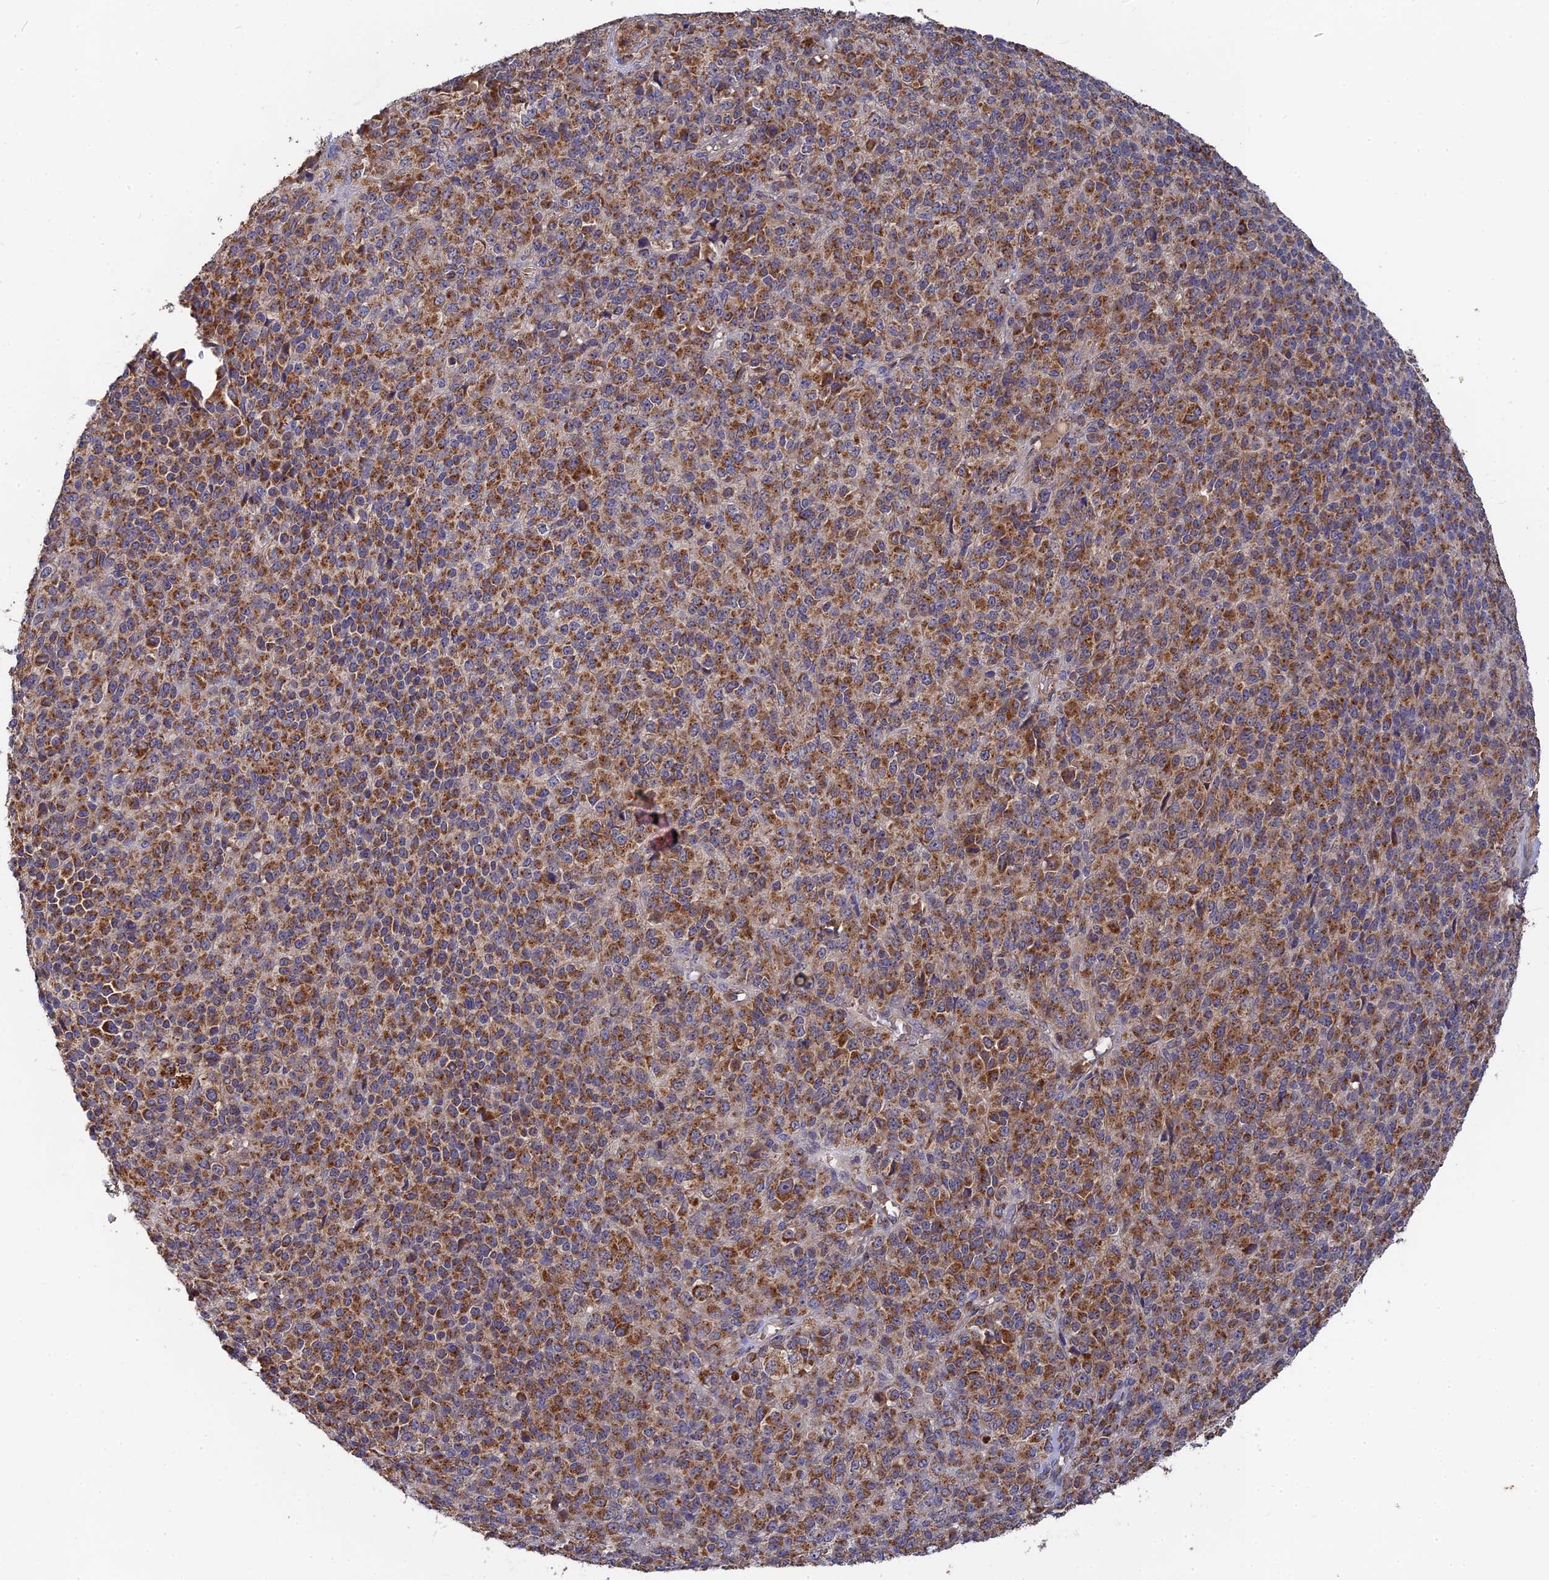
{"staining": {"intensity": "moderate", "quantity": ">75%", "location": "cytoplasmic/membranous"}, "tissue": "melanoma", "cell_type": "Tumor cells", "image_type": "cancer", "snomed": [{"axis": "morphology", "description": "Malignant melanoma, Metastatic site"}, {"axis": "topography", "description": "Brain"}], "caption": "Protein positivity by IHC reveals moderate cytoplasmic/membranous positivity in approximately >75% of tumor cells in melanoma.", "gene": "RPIA", "patient": {"sex": "female", "age": 56}}